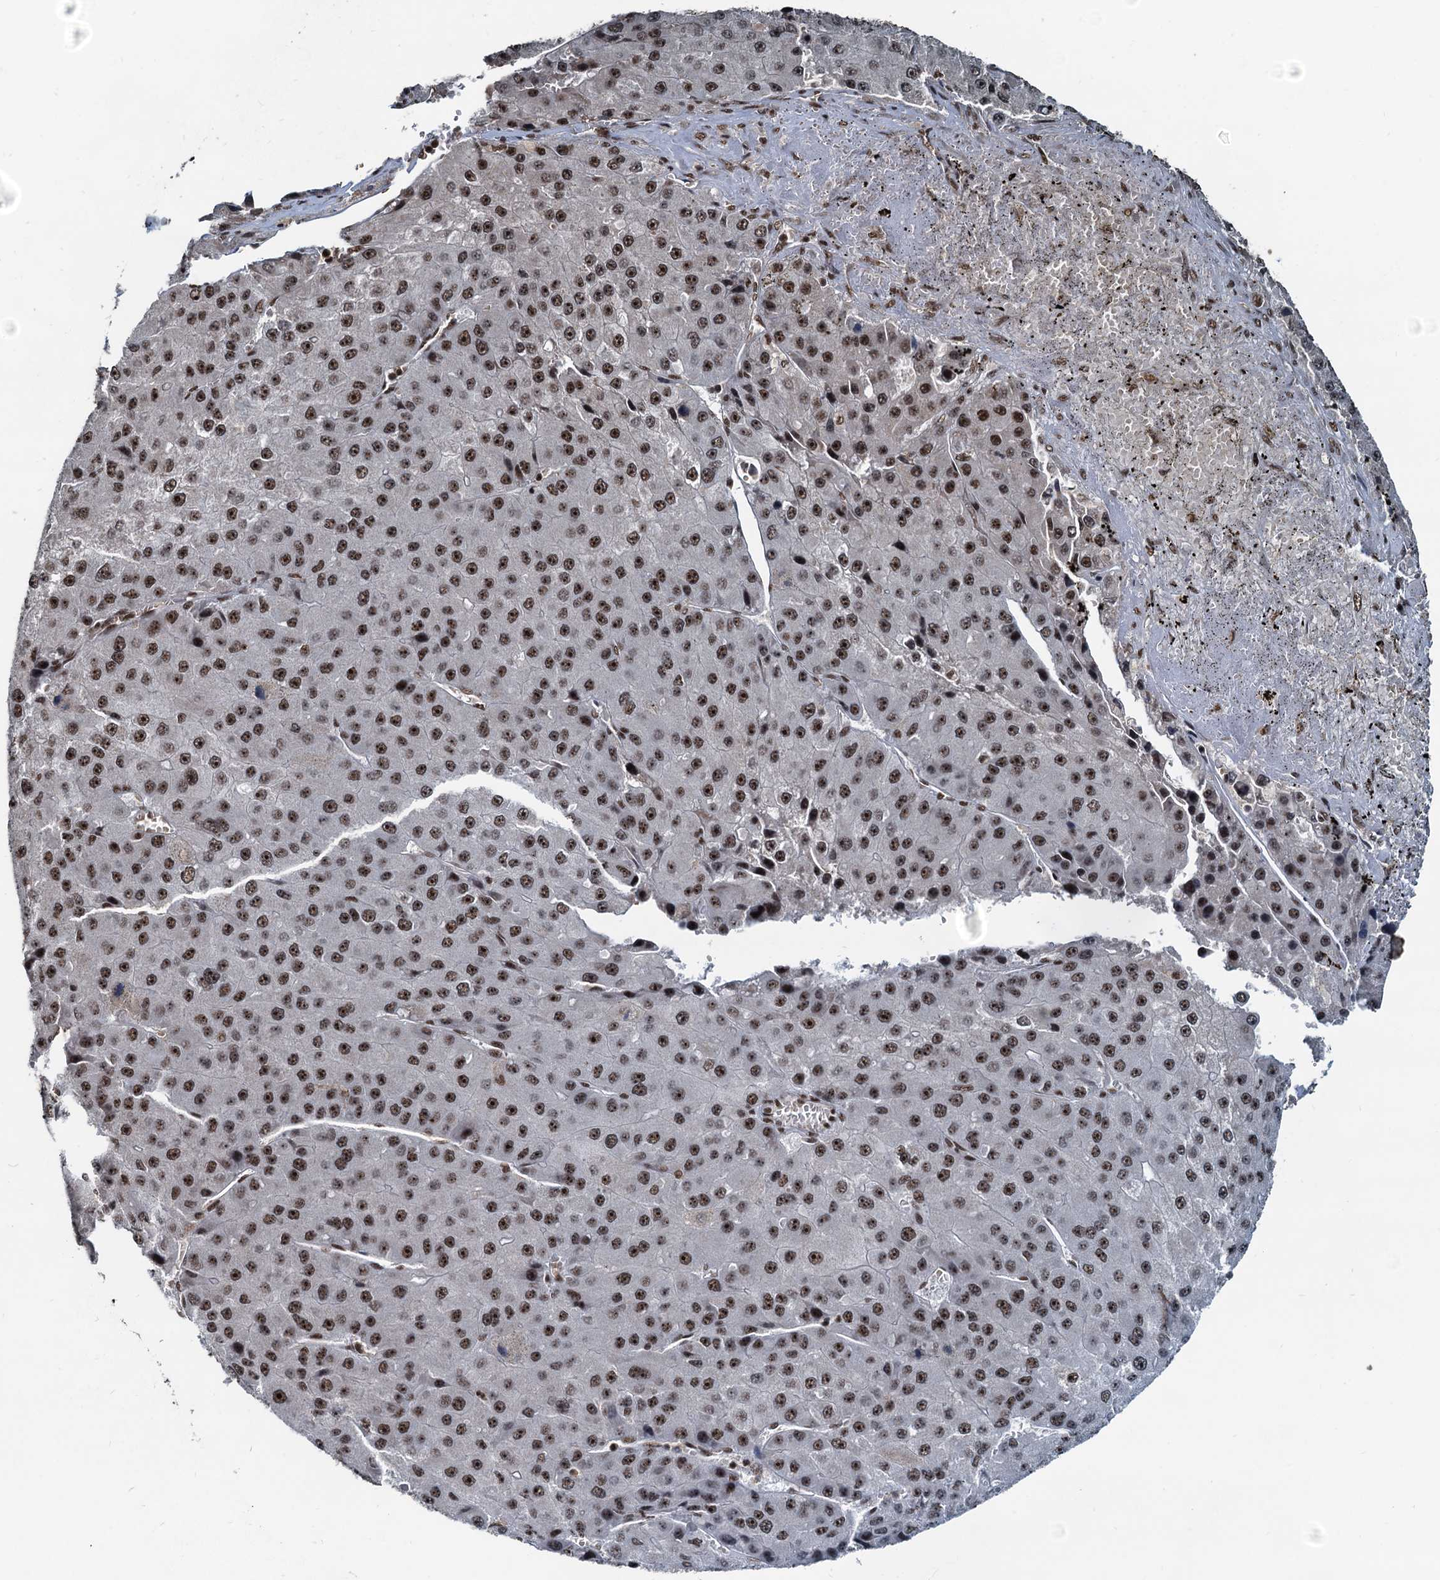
{"staining": {"intensity": "moderate", "quantity": ">75%", "location": "nuclear"}, "tissue": "liver cancer", "cell_type": "Tumor cells", "image_type": "cancer", "snomed": [{"axis": "morphology", "description": "Carcinoma, Hepatocellular, NOS"}, {"axis": "topography", "description": "Liver"}], "caption": "Liver cancer (hepatocellular carcinoma) stained with a protein marker shows moderate staining in tumor cells.", "gene": "RSRC2", "patient": {"sex": "female", "age": 73}}